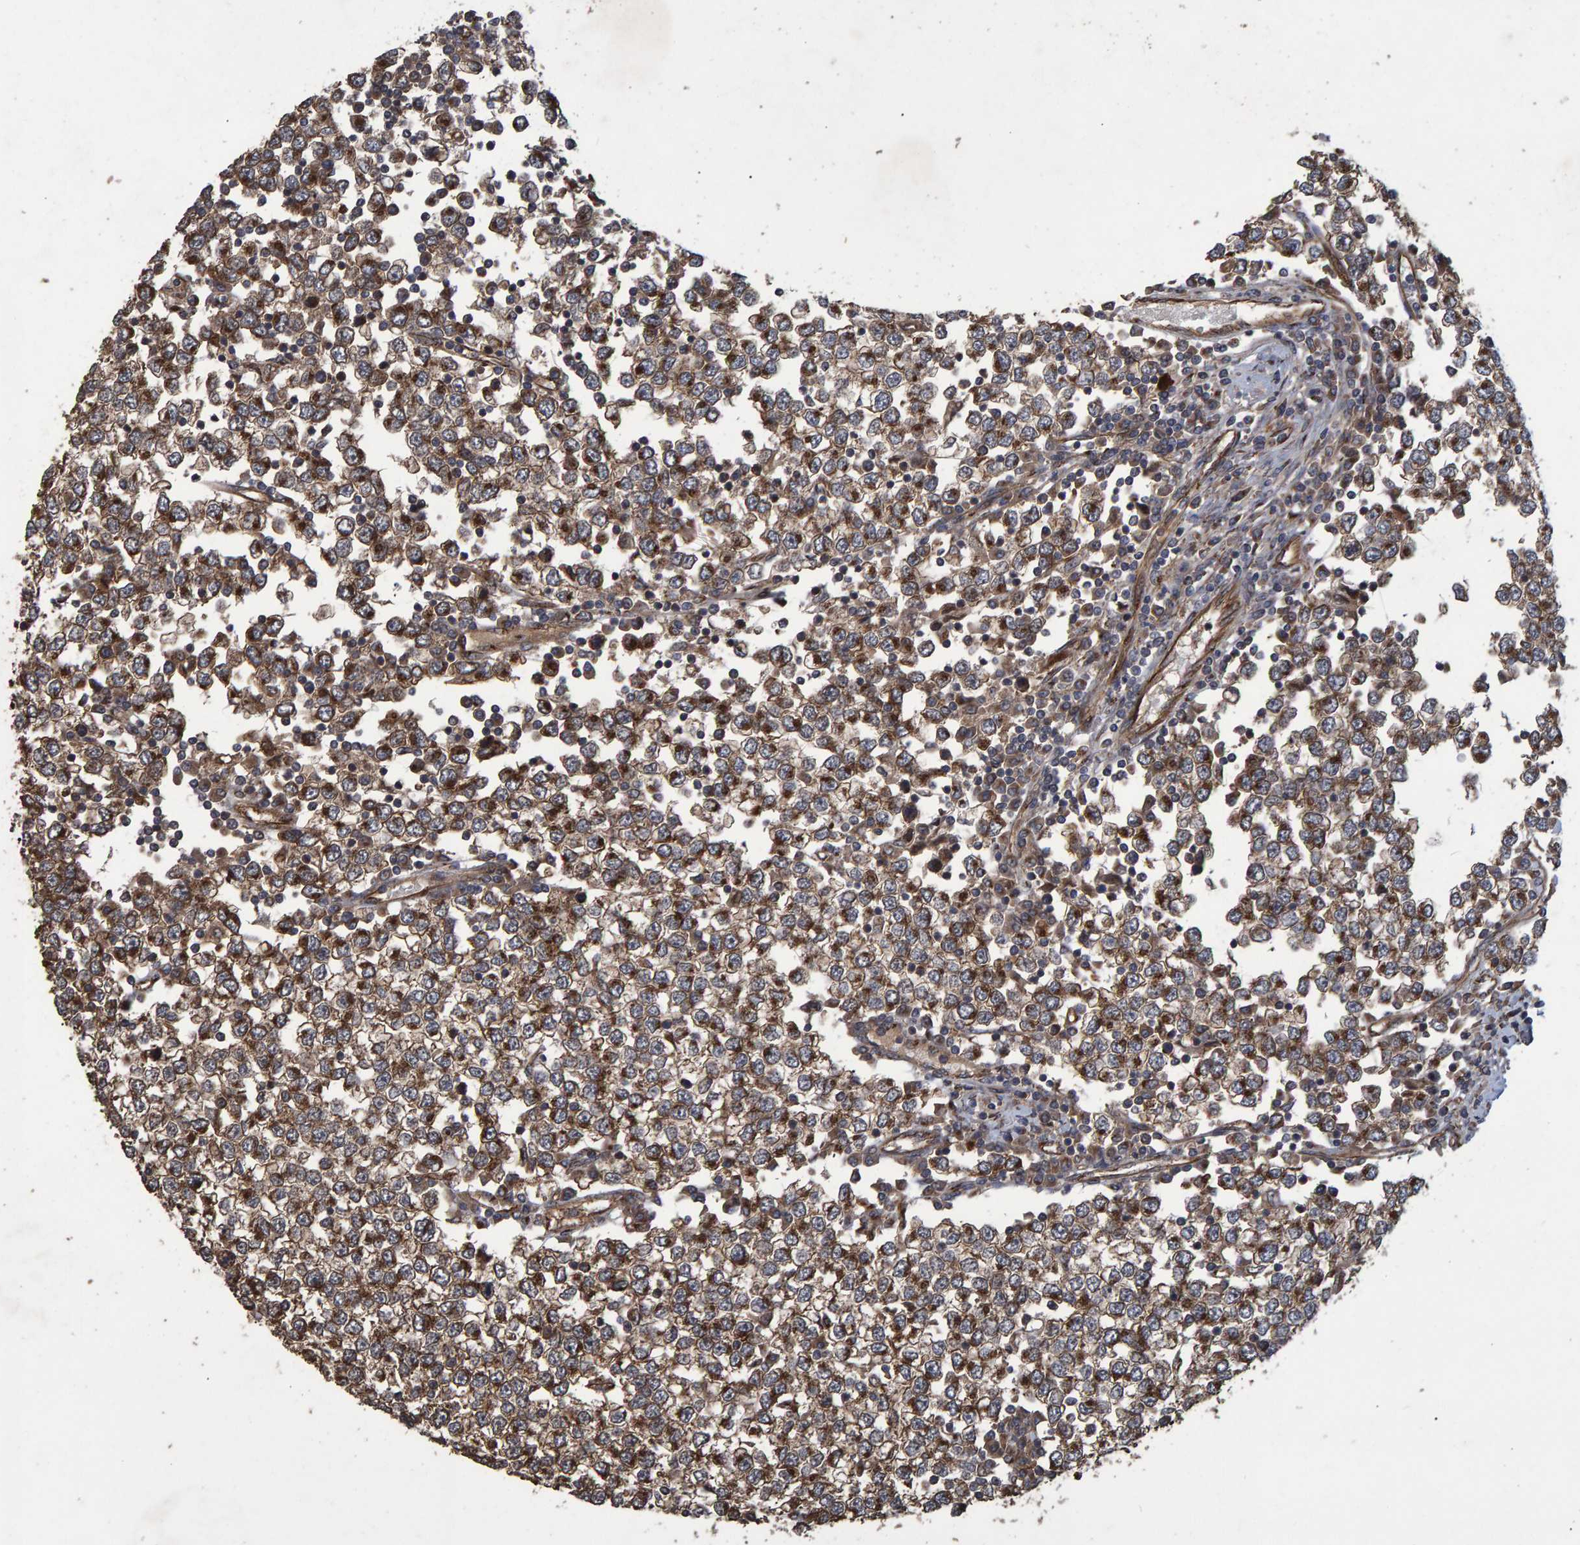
{"staining": {"intensity": "strong", "quantity": ">75%", "location": "cytoplasmic/membranous"}, "tissue": "testis cancer", "cell_type": "Tumor cells", "image_type": "cancer", "snomed": [{"axis": "morphology", "description": "Seminoma, NOS"}, {"axis": "topography", "description": "Testis"}], "caption": "About >75% of tumor cells in human testis cancer (seminoma) display strong cytoplasmic/membranous protein staining as visualized by brown immunohistochemical staining.", "gene": "TRIM68", "patient": {"sex": "male", "age": 65}}